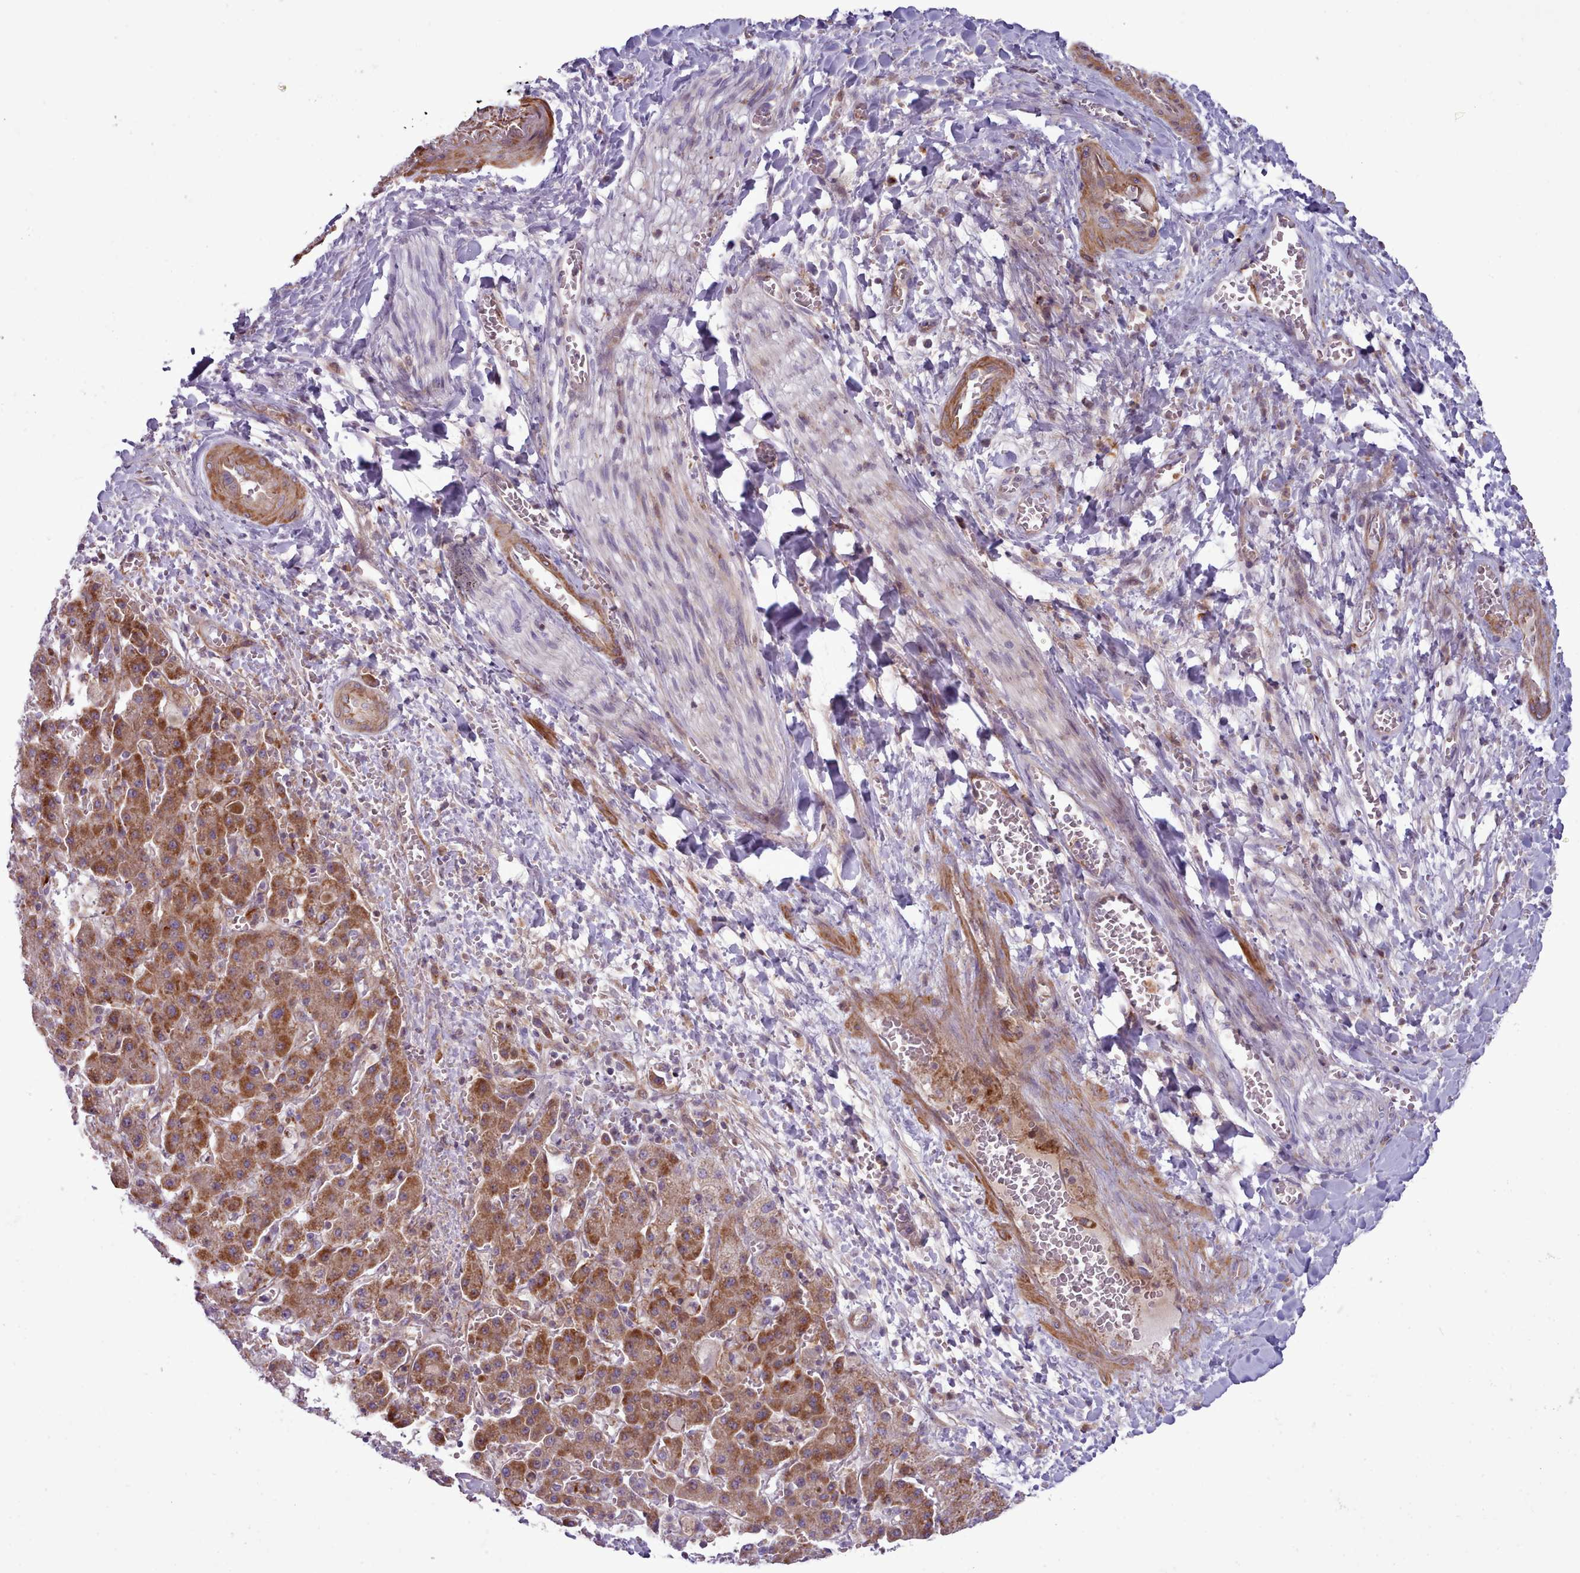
{"staining": {"intensity": "moderate", "quantity": ">75%", "location": "cytoplasmic/membranous"}, "tissue": "liver cancer", "cell_type": "Tumor cells", "image_type": "cancer", "snomed": [{"axis": "morphology", "description": "Cholangiocarcinoma"}, {"axis": "topography", "description": "Liver"}], "caption": "The photomicrograph demonstrates a brown stain indicating the presence of a protein in the cytoplasmic/membranous of tumor cells in liver cancer (cholangiocarcinoma). (brown staining indicates protein expression, while blue staining denotes nuclei).", "gene": "TENT4B", "patient": {"sex": "female", "age": 52}}